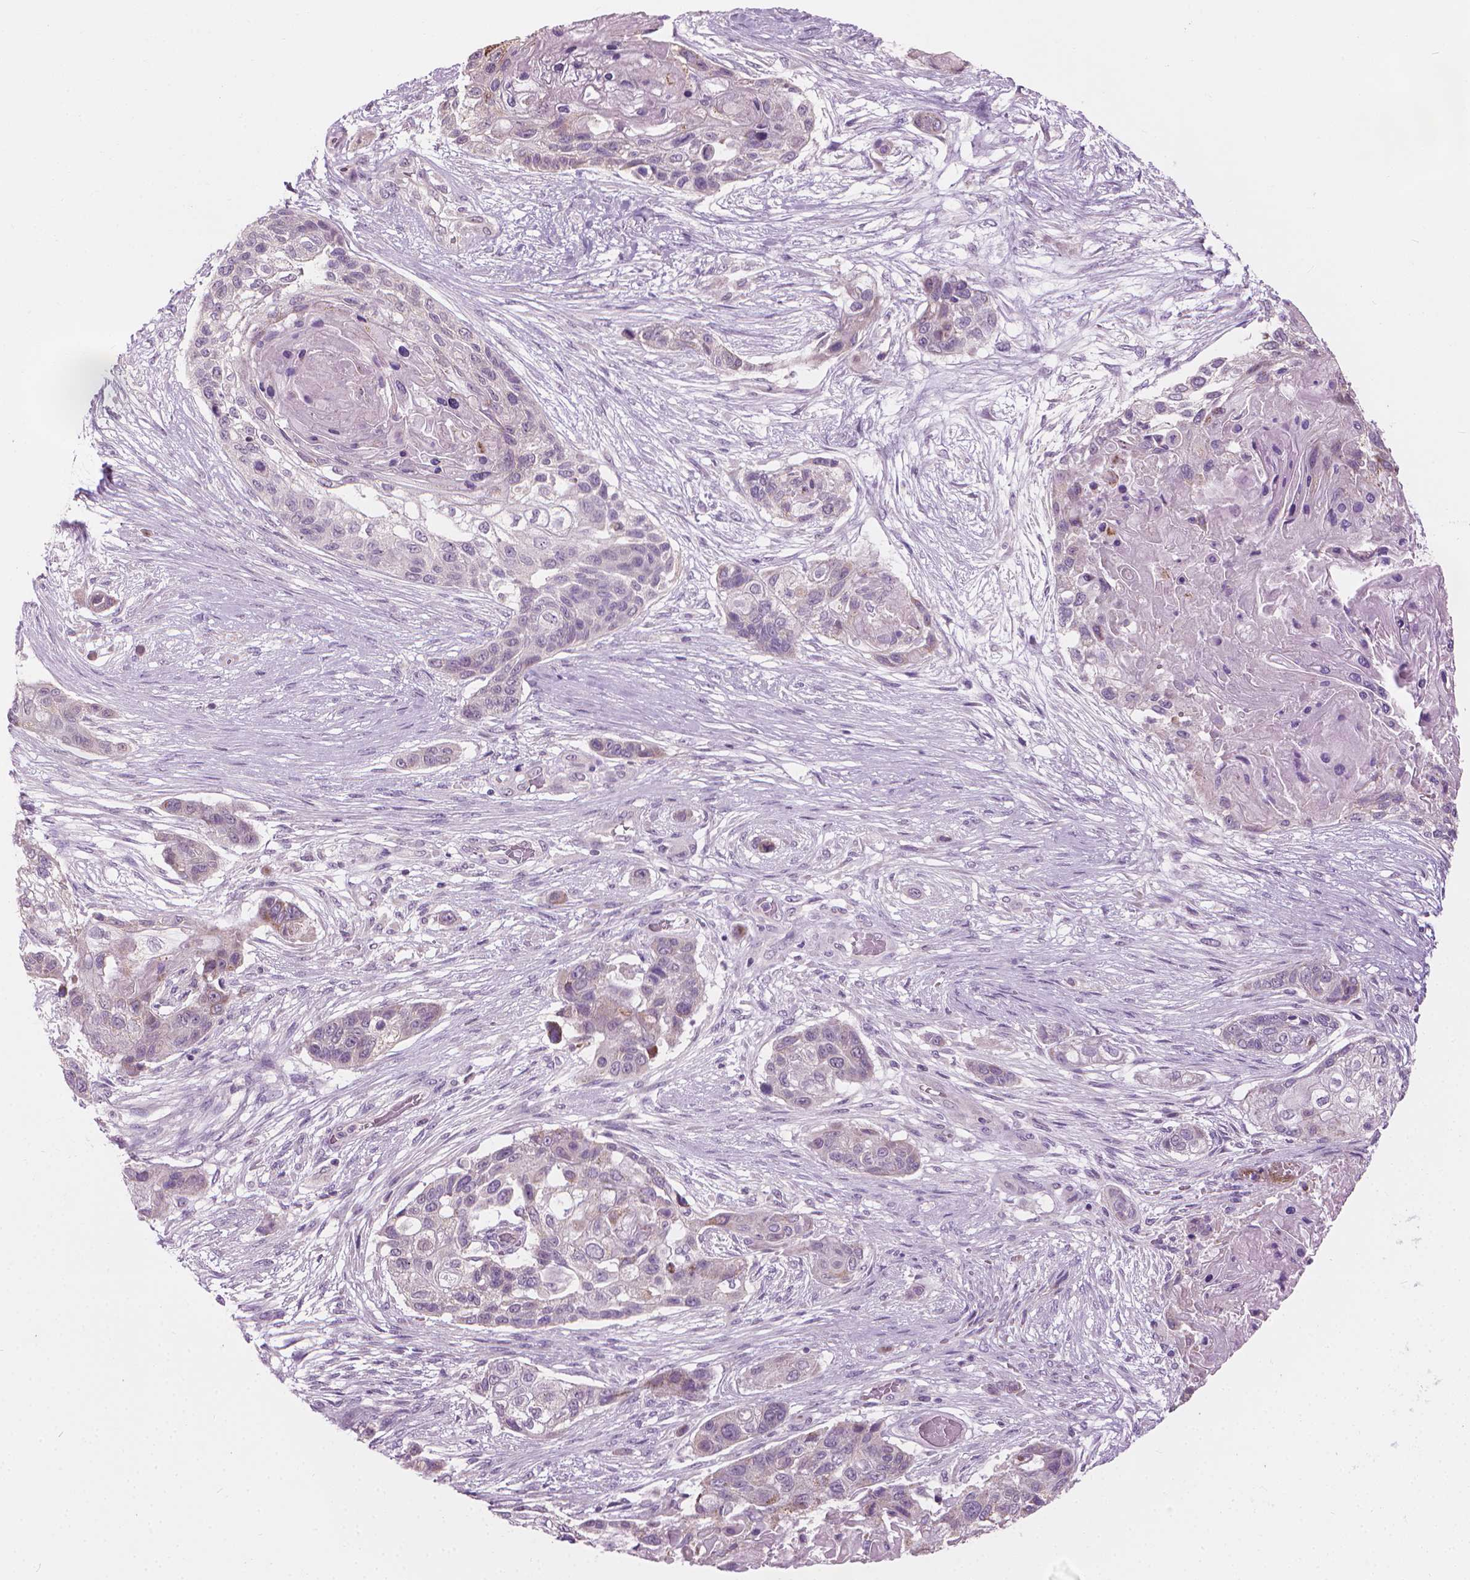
{"staining": {"intensity": "negative", "quantity": "none", "location": "none"}, "tissue": "lung cancer", "cell_type": "Tumor cells", "image_type": "cancer", "snomed": [{"axis": "morphology", "description": "Squamous cell carcinoma, NOS"}, {"axis": "topography", "description": "Lung"}], "caption": "Histopathology image shows no significant protein positivity in tumor cells of lung cancer.", "gene": "CFAP126", "patient": {"sex": "male", "age": 69}}